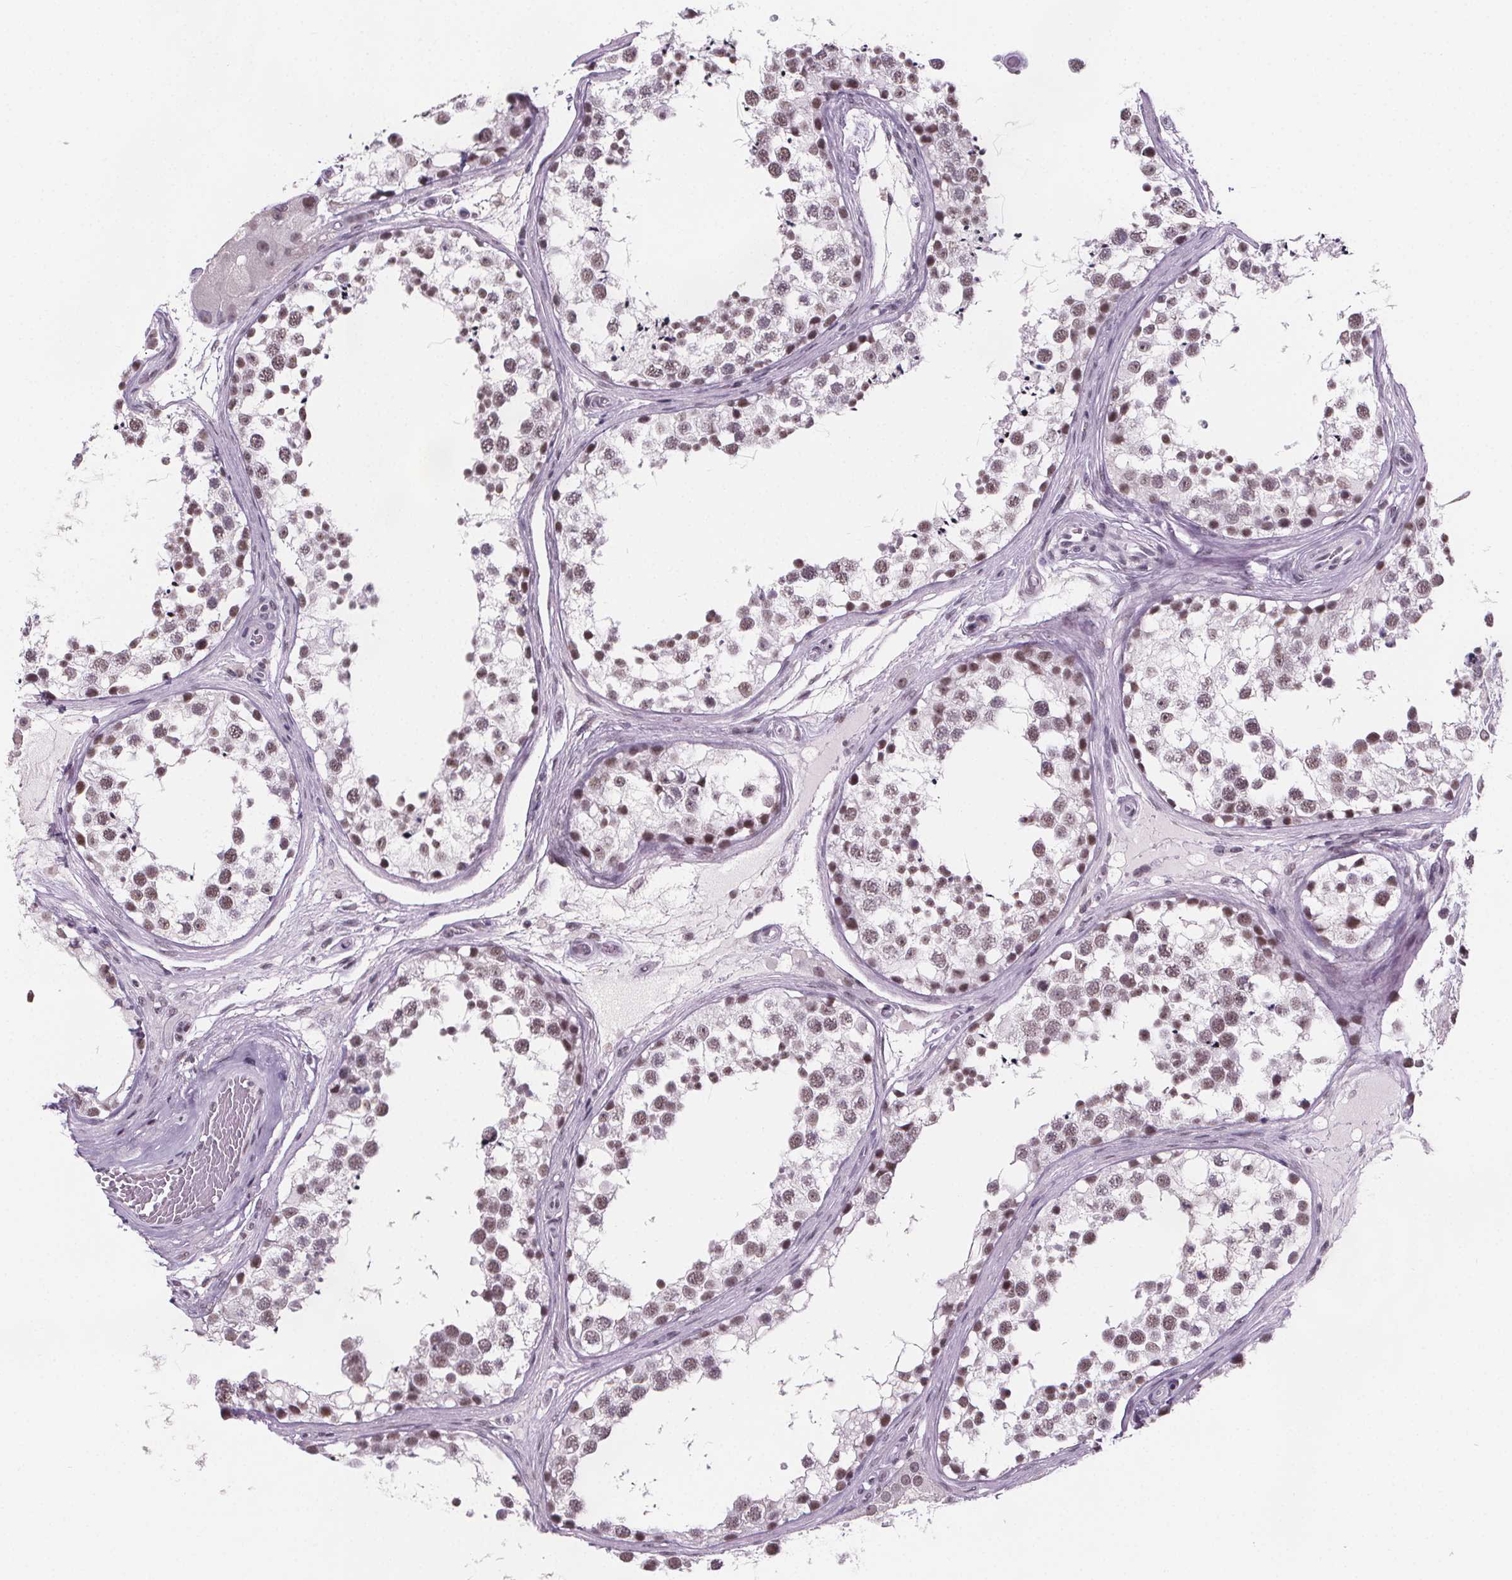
{"staining": {"intensity": "moderate", "quantity": ">75%", "location": "nuclear"}, "tissue": "testis", "cell_type": "Cells in seminiferous ducts", "image_type": "normal", "snomed": [{"axis": "morphology", "description": "Normal tissue, NOS"}, {"axis": "morphology", "description": "Seminoma, NOS"}, {"axis": "topography", "description": "Testis"}], "caption": "Cells in seminiferous ducts display medium levels of moderate nuclear expression in approximately >75% of cells in normal human testis. (Stains: DAB in brown, nuclei in blue, Microscopy: brightfield microscopy at high magnification).", "gene": "ZNF572", "patient": {"sex": "male", "age": 65}}